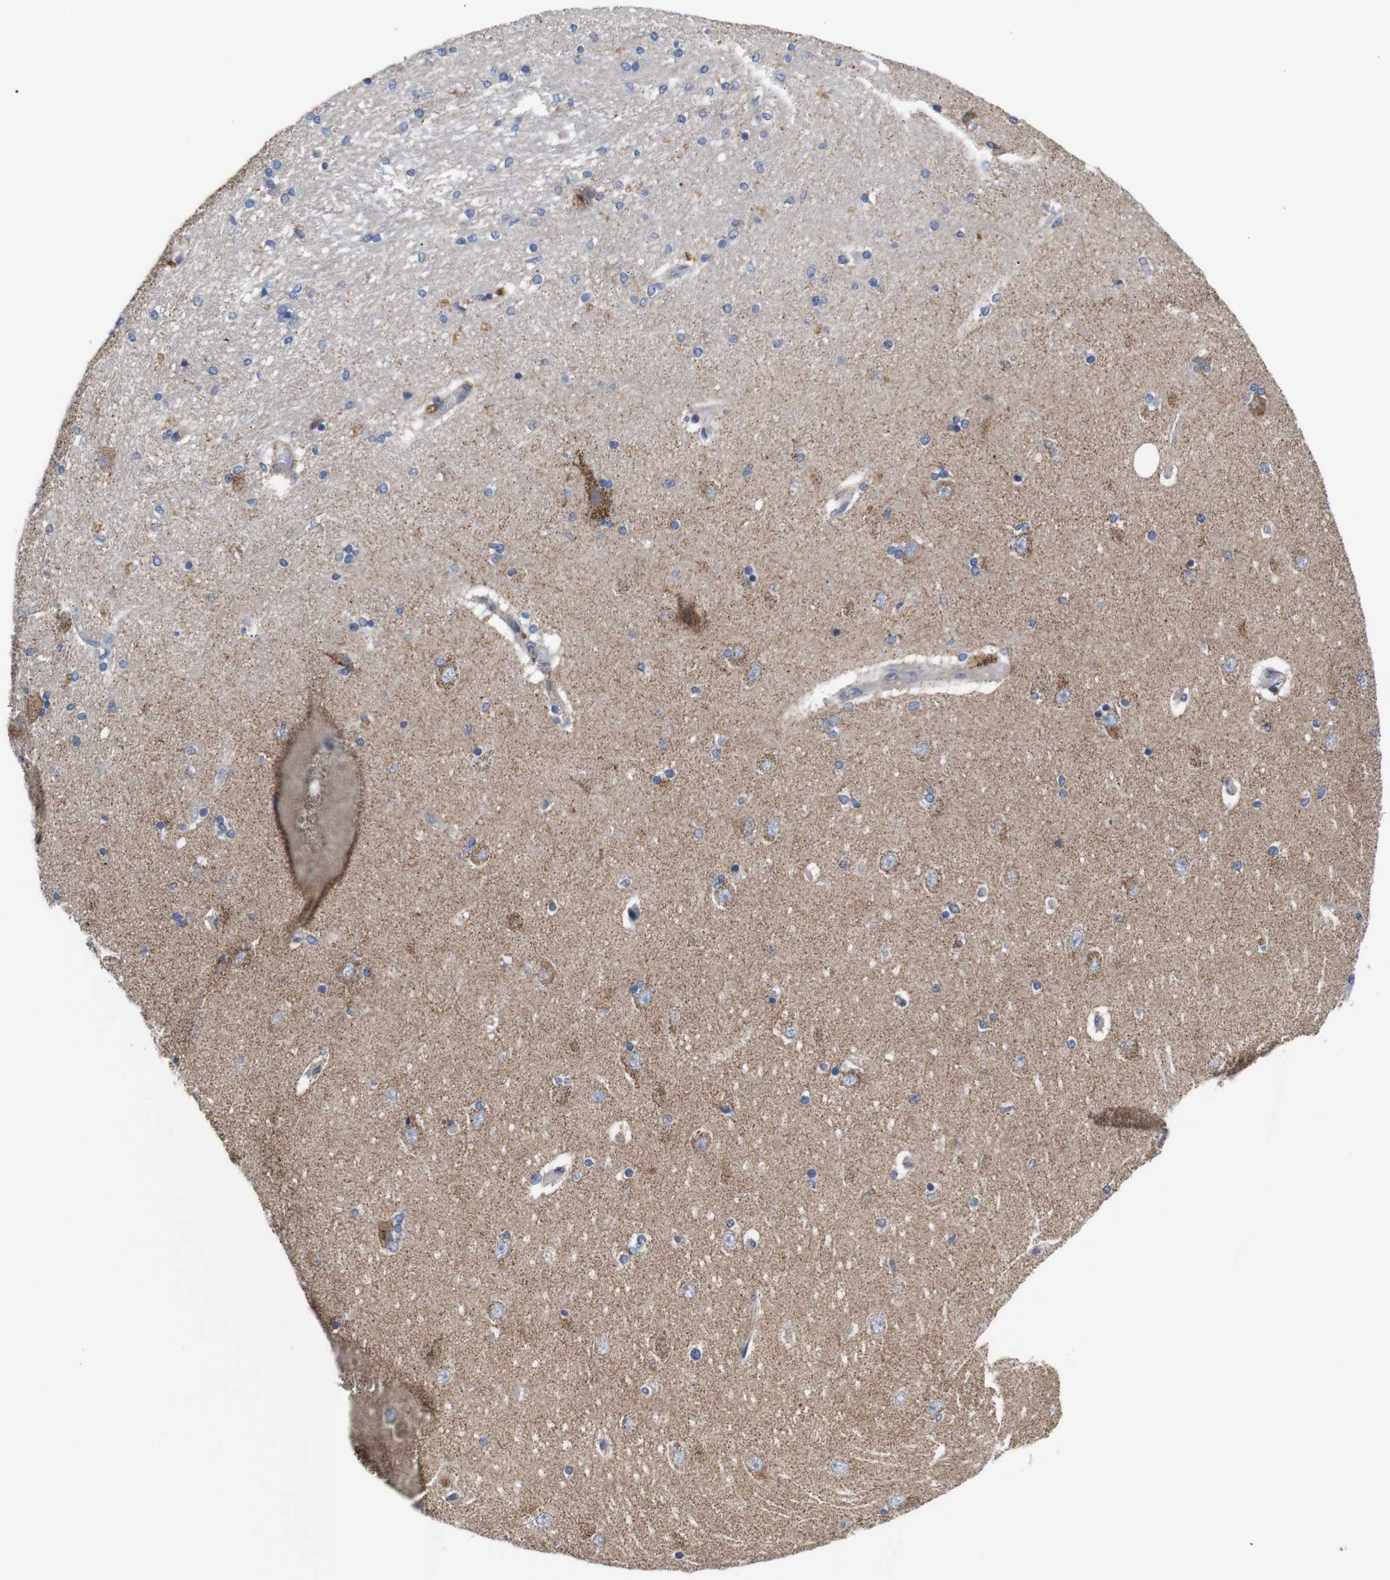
{"staining": {"intensity": "moderate", "quantity": "<25%", "location": "cytoplasmic/membranous"}, "tissue": "hippocampus", "cell_type": "Glial cells", "image_type": "normal", "snomed": [{"axis": "morphology", "description": "Normal tissue, NOS"}, {"axis": "topography", "description": "Hippocampus"}], "caption": "Immunohistochemistry (DAB (3,3'-diaminobenzidine)) staining of unremarkable human hippocampus shows moderate cytoplasmic/membranous protein staining in about <25% of glial cells. The staining is performed using DAB (3,3'-diaminobenzidine) brown chromogen to label protein expression. The nuclei are counter-stained blue using hematoxylin.", "gene": "LRRC55", "patient": {"sex": "female", "age": 54}}